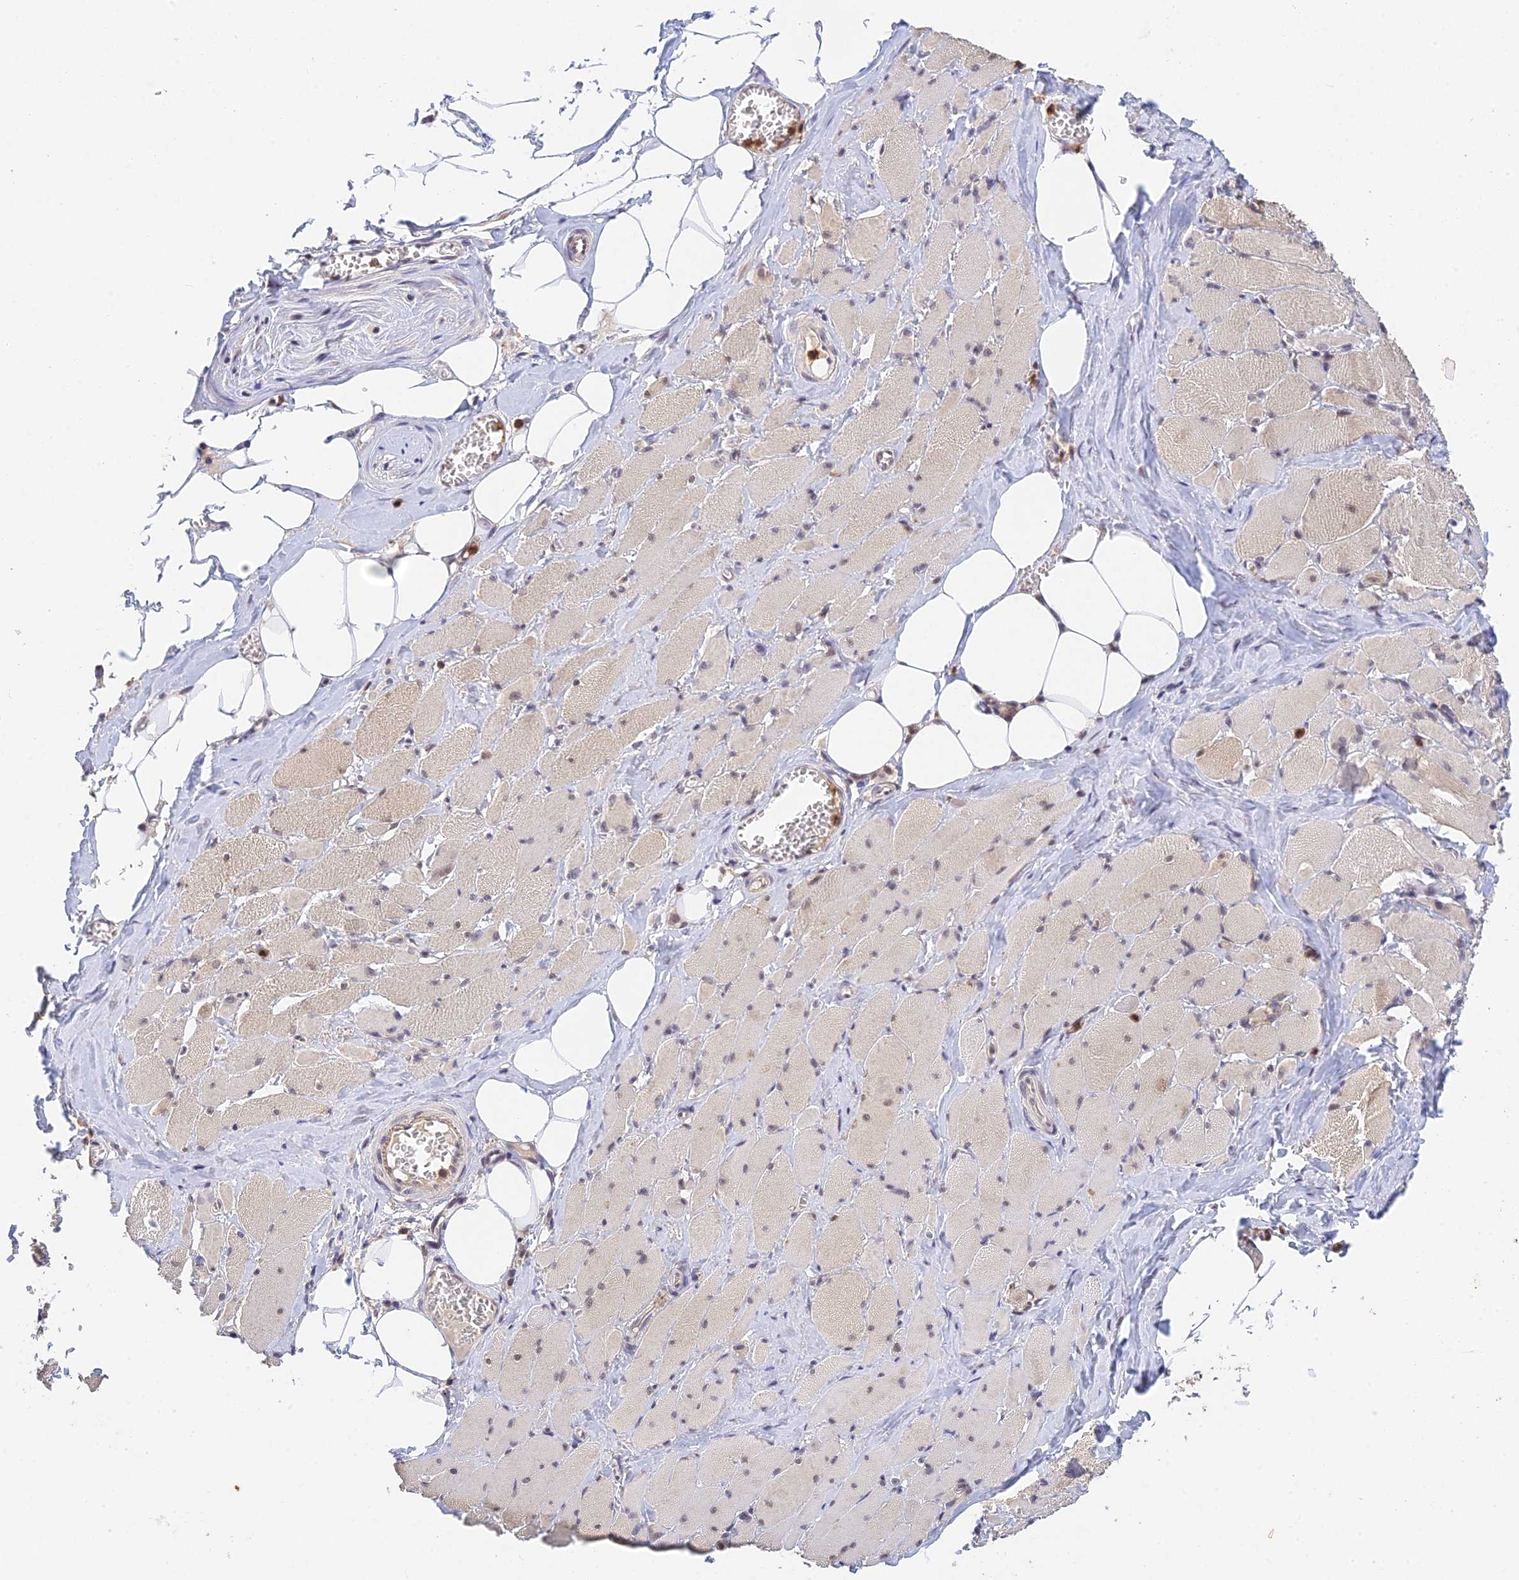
{"staining": {"intensity": "weak", "quantity": "<25%", "location": "cytoplasmic/membranous"}, "tissue": "skeletal muscle", "cell_type": "Myocytes", "image_type": "normal", "snomed": [{"axis": "morphology", "description": "Normal tissue, NOS"}, {"axis": "morphology", "description": "Basal cell carcinoma"}, {"axis": "topography", "description": "Skeletal muscle"}], "caption": "An immunohistochemistry (IHC) photomicrograph of normal skeletal muscle is shown. There is no staining in myocytes of skeletal muscle. (Brightfield microscopy of DAB immunohistochemistry at high magnification).", "gene": "PEX16", "patient": {"sex": "female", "age": 64}}